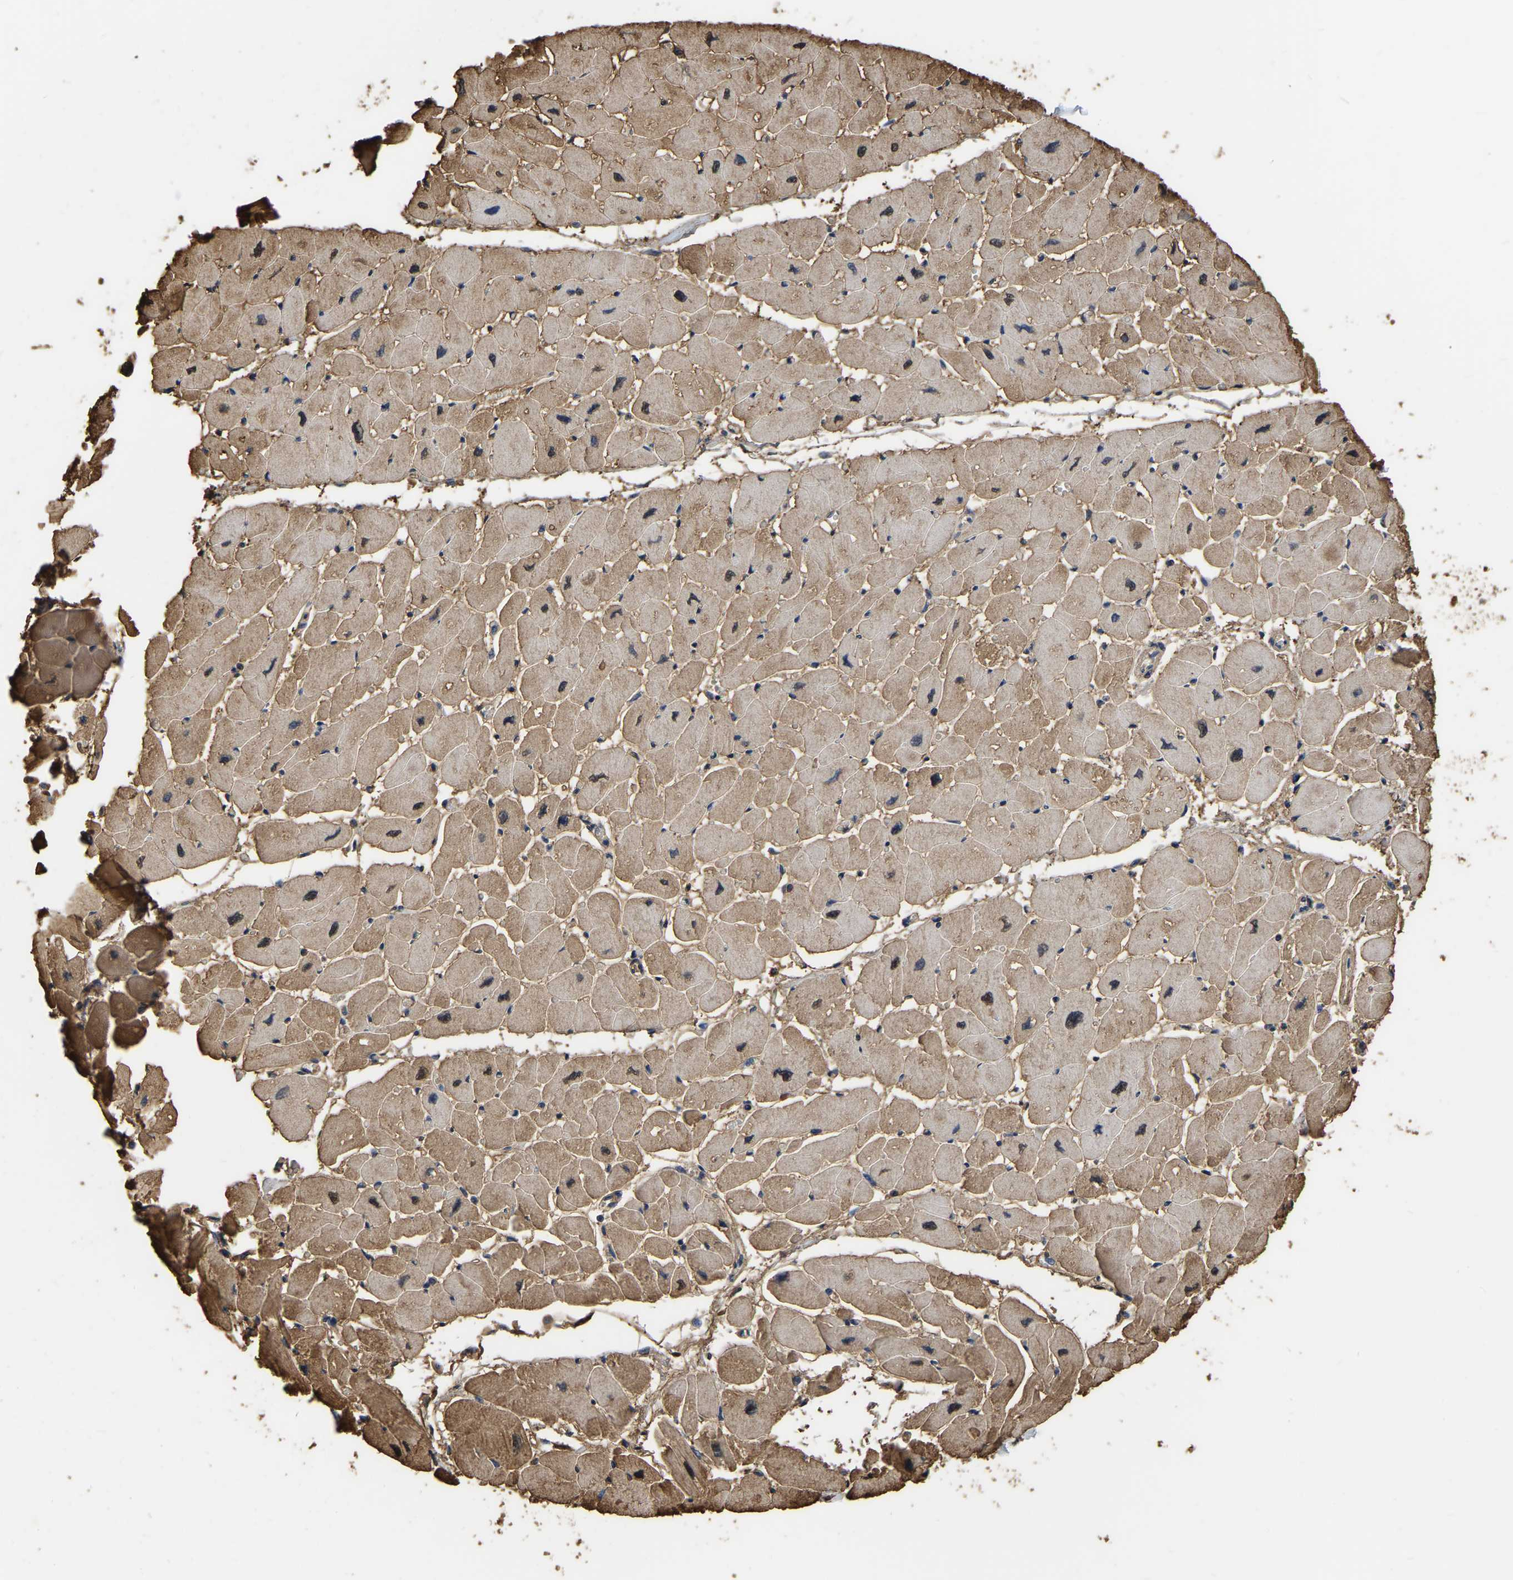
{"staining": {"intensity": "moderate", "quantity": ">75%", "location": "cytoplasmic/membranous"}, "tissue": "heart muscle", "cell_type": "Cardiomyocytes", "image_type": "normal", "snomed": [{"axis": "morphology", "description": "Normal tissue, NOS"}, {"axis": "topography", "description": "Heart"}], "caption": "The photomicrograph shows immunohistochemical staining of normal heart muscle. There is moderate cytoplasmic/membranous positivity is identified in about >75% of cardiomyocytes. The staining was performed using DAB, with brown indicating positive protein expression. Nuclei are stained blue with hematoxylin.", "gene": "LDHB", "patient": {"sex": "female", "age": 54}}